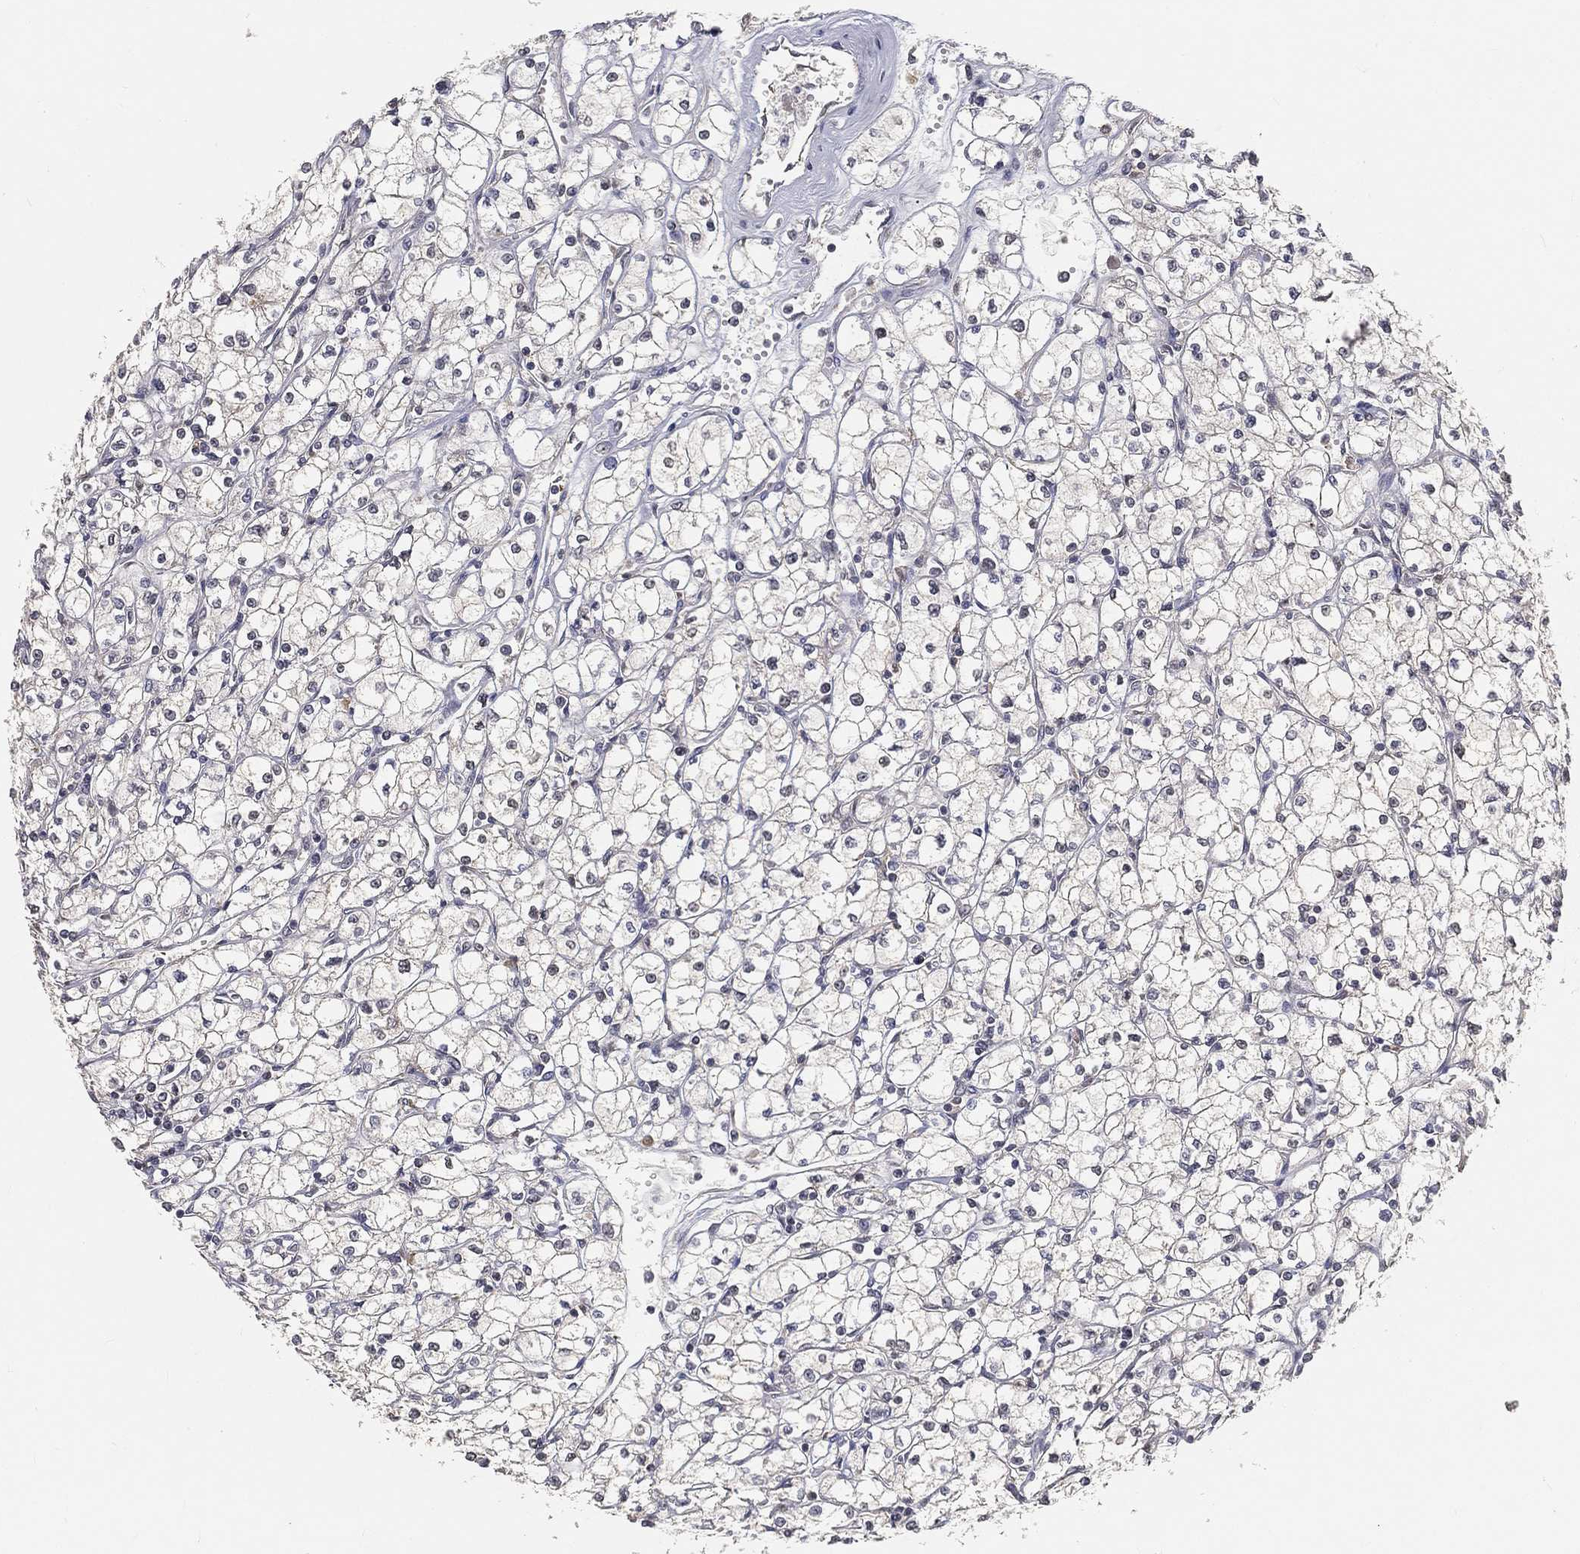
{"staining": {"intensity": "negative", "quantity": "none", "location": "none"}, "tissue": "renal cancer", "cell_type": "Tumor cells", "image_type": "cancer", "snomed": [{"axis": "morphology", "description": "Adenocarcinoma, NOS"}, {"axis": "topography", "description": "Kidney"}], "caption": "Tumor cells are negative for protein expression in human adenocarcinoma (renal).", "gene": "MAPK1", "patient": {"sex": "male", "age": 67}}